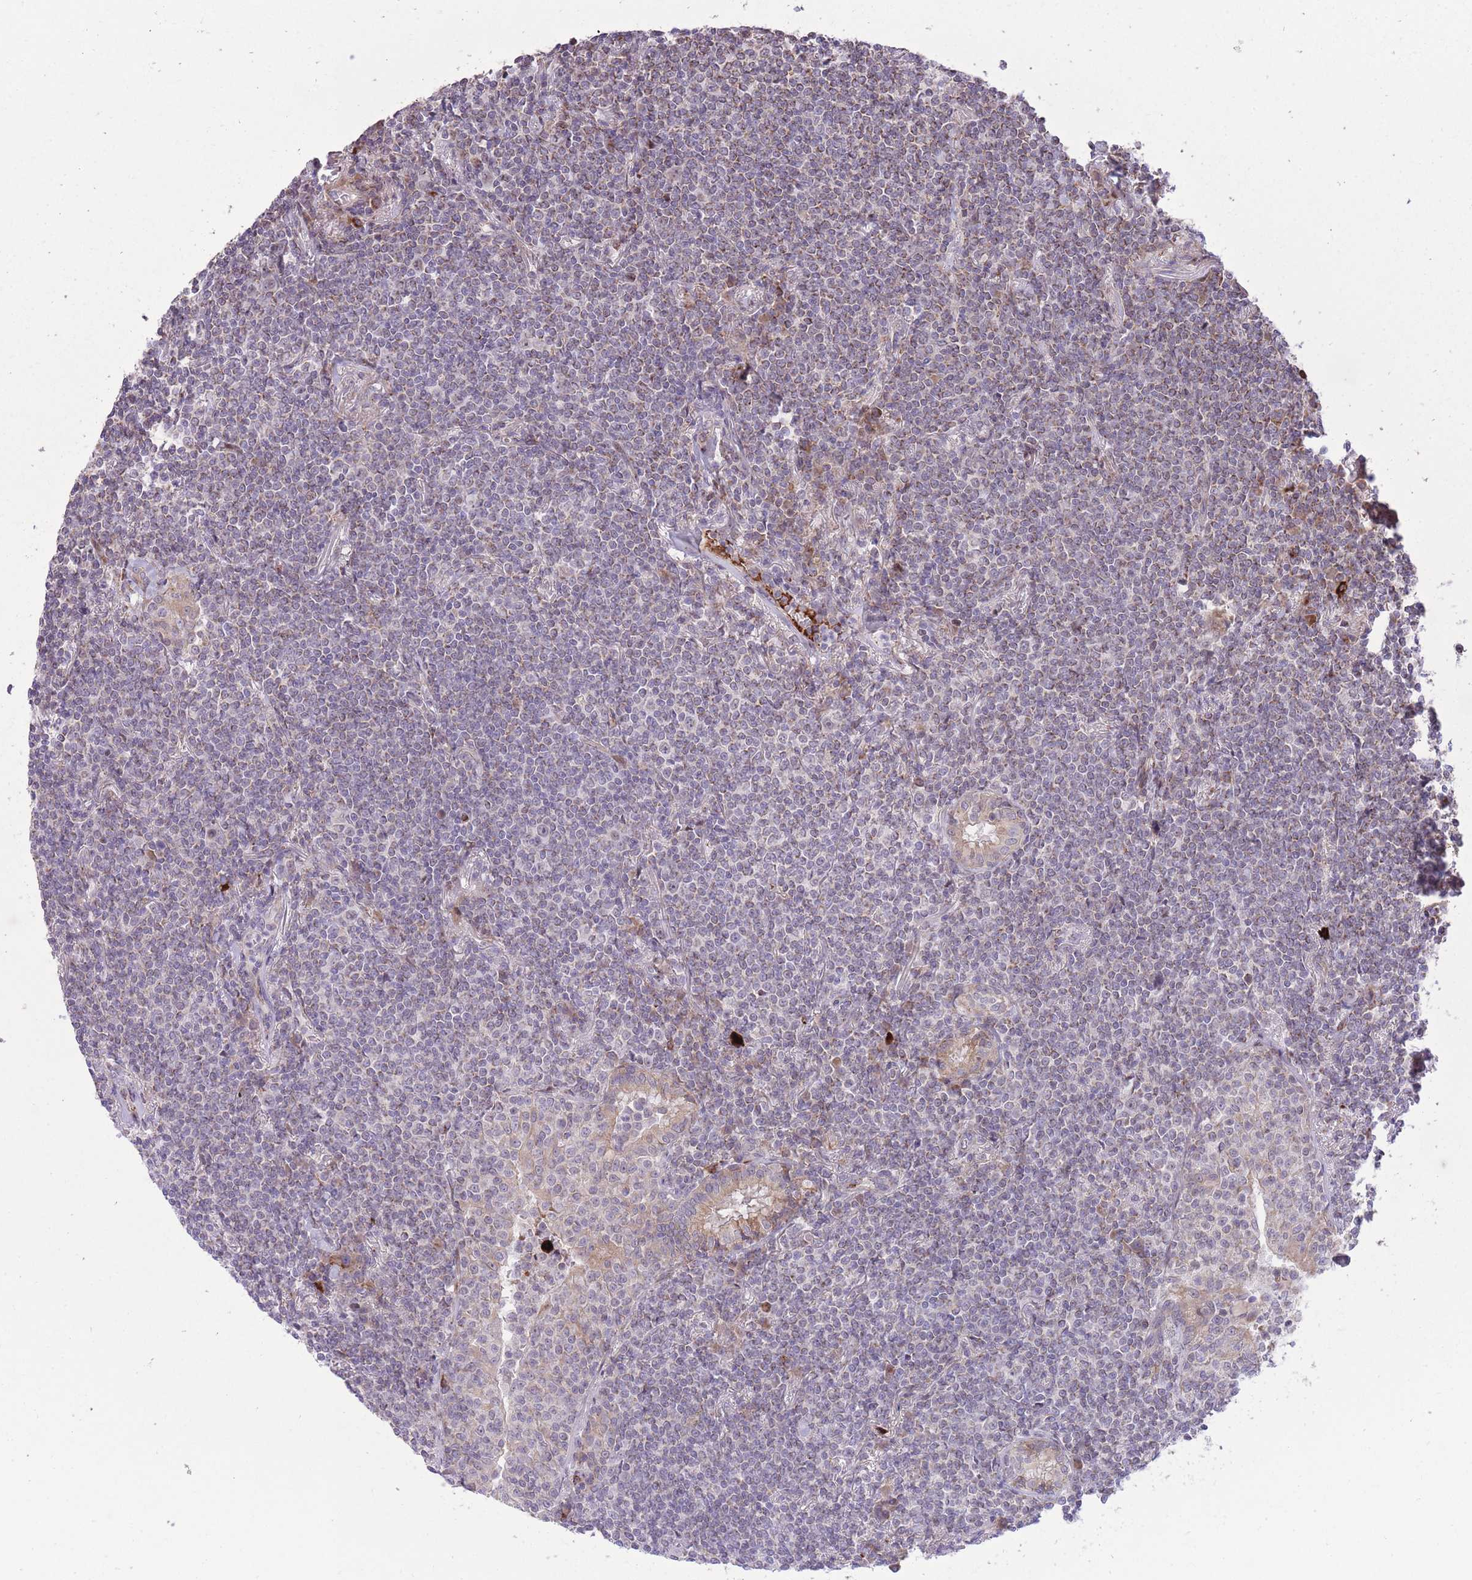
{"staining": {"intensity": "negative", "quantity": "none", "location": "none"}, "tissue": "lymphoma", "cell_type": "Tumor cells", "image_type": "cancer", "snomed": [{"axis": "morphology", "description": "Malignant lymphoma, non-Hodgkin's type, Low grade"}, {"axis": "topography", "description": "Lung"}], "caption": "Lymphoma stained for a protein using IHC displays no staining tumor cells.", "gene": "SLC4A4", "patient": {"sex": "female", "age": 71}}